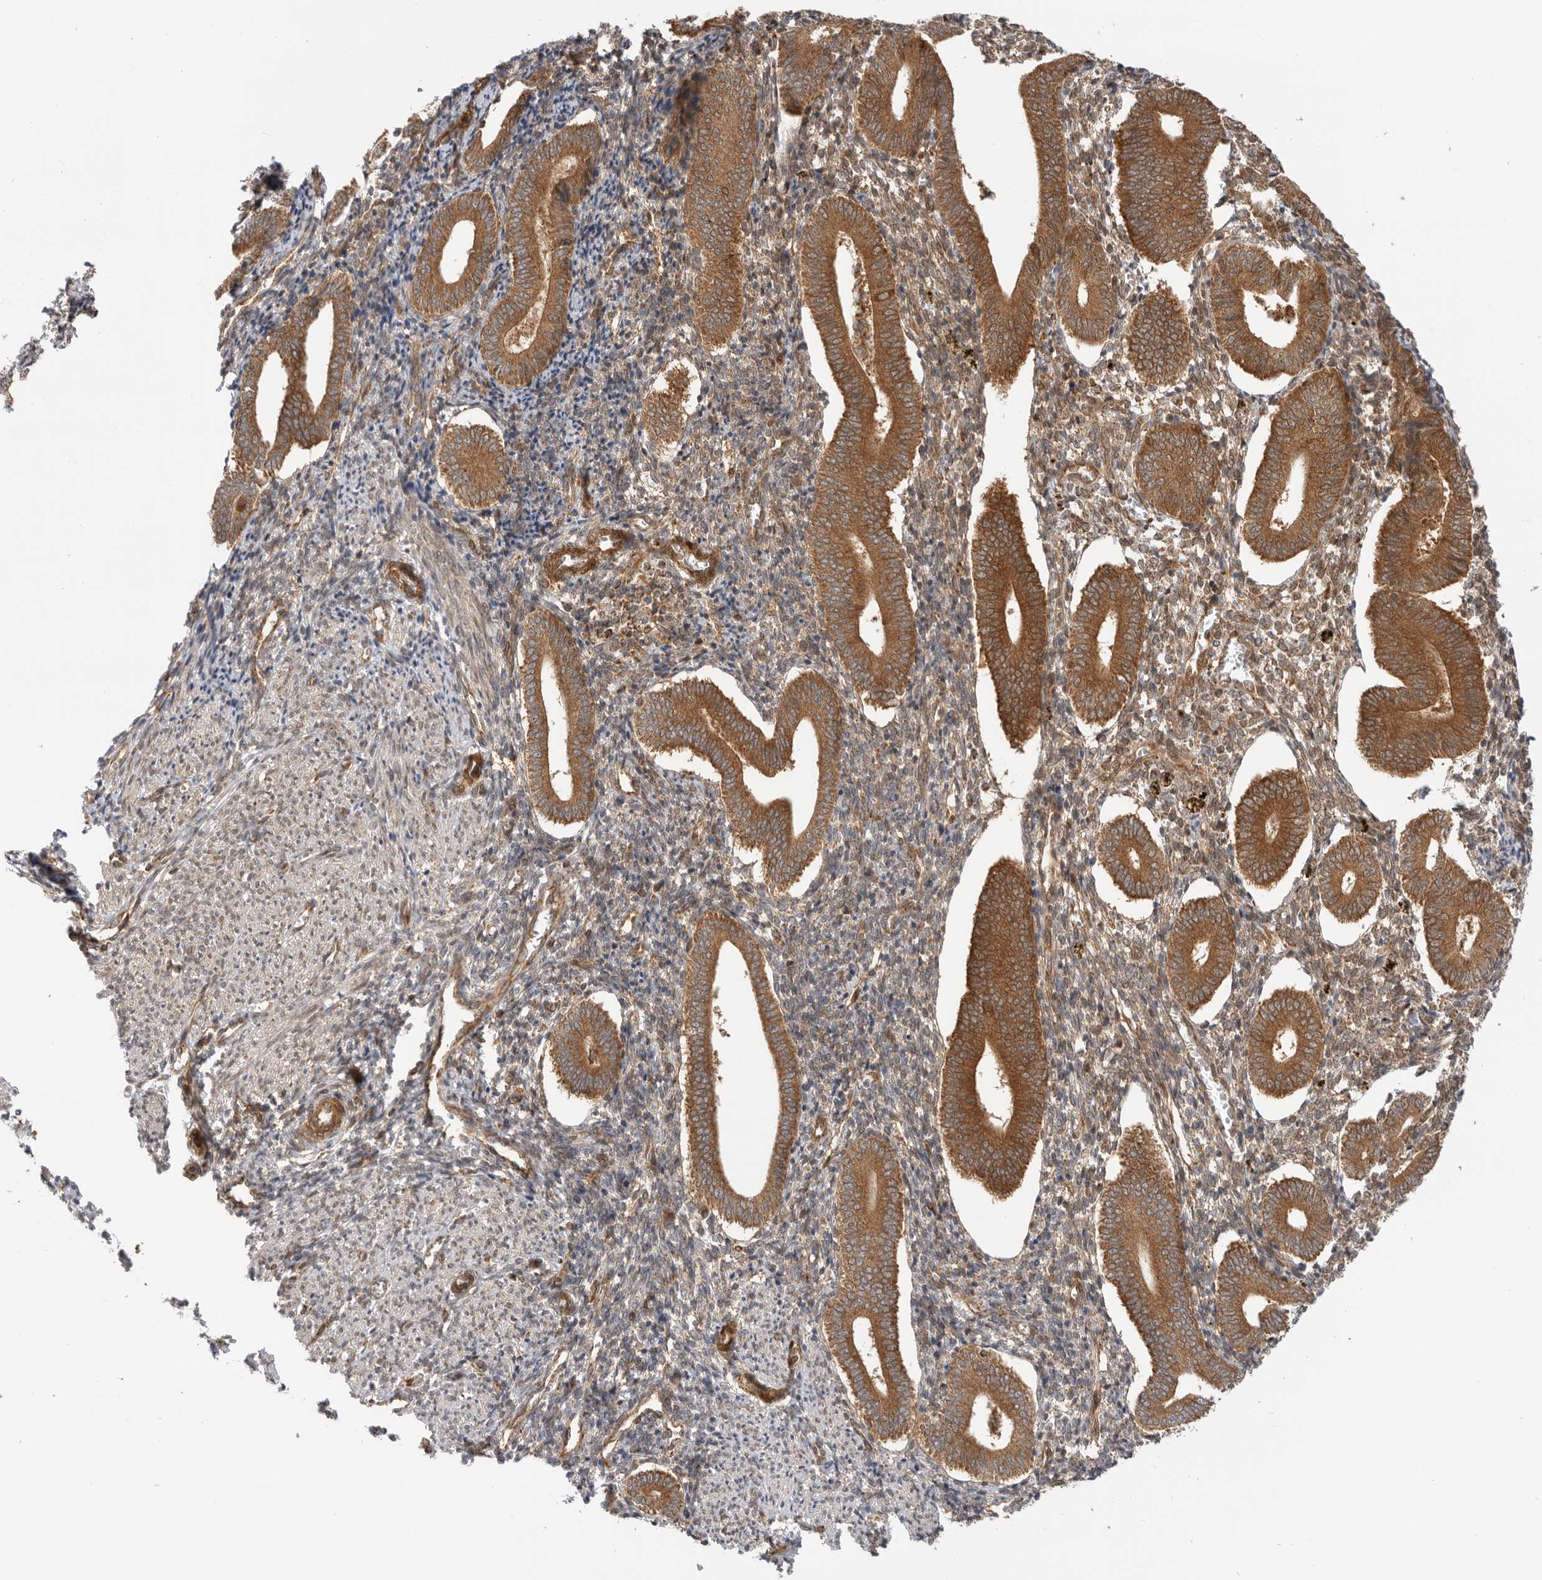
{"staining": {"intensity": "weak", "quantity": "<25%", "location": "cytoplasmic/membranous"}, "tissue": "endometrium", "cell_type": "Cells in endometrial stroma", "image_type": "normal", "snomed": [{"axis": "morphology", "description": "Normal tissue, NOS"}, {"axis": "topography", "description": "Uterus"}, {"axis": "topography", "description": "Endometrium"}], "caption": "This is an IHC histopathology image of benign endometrium. There is no positivity in cells in endometrial stroma.", "gene": "DCAF8", "patient": {"sex": "female", "age": 33}}